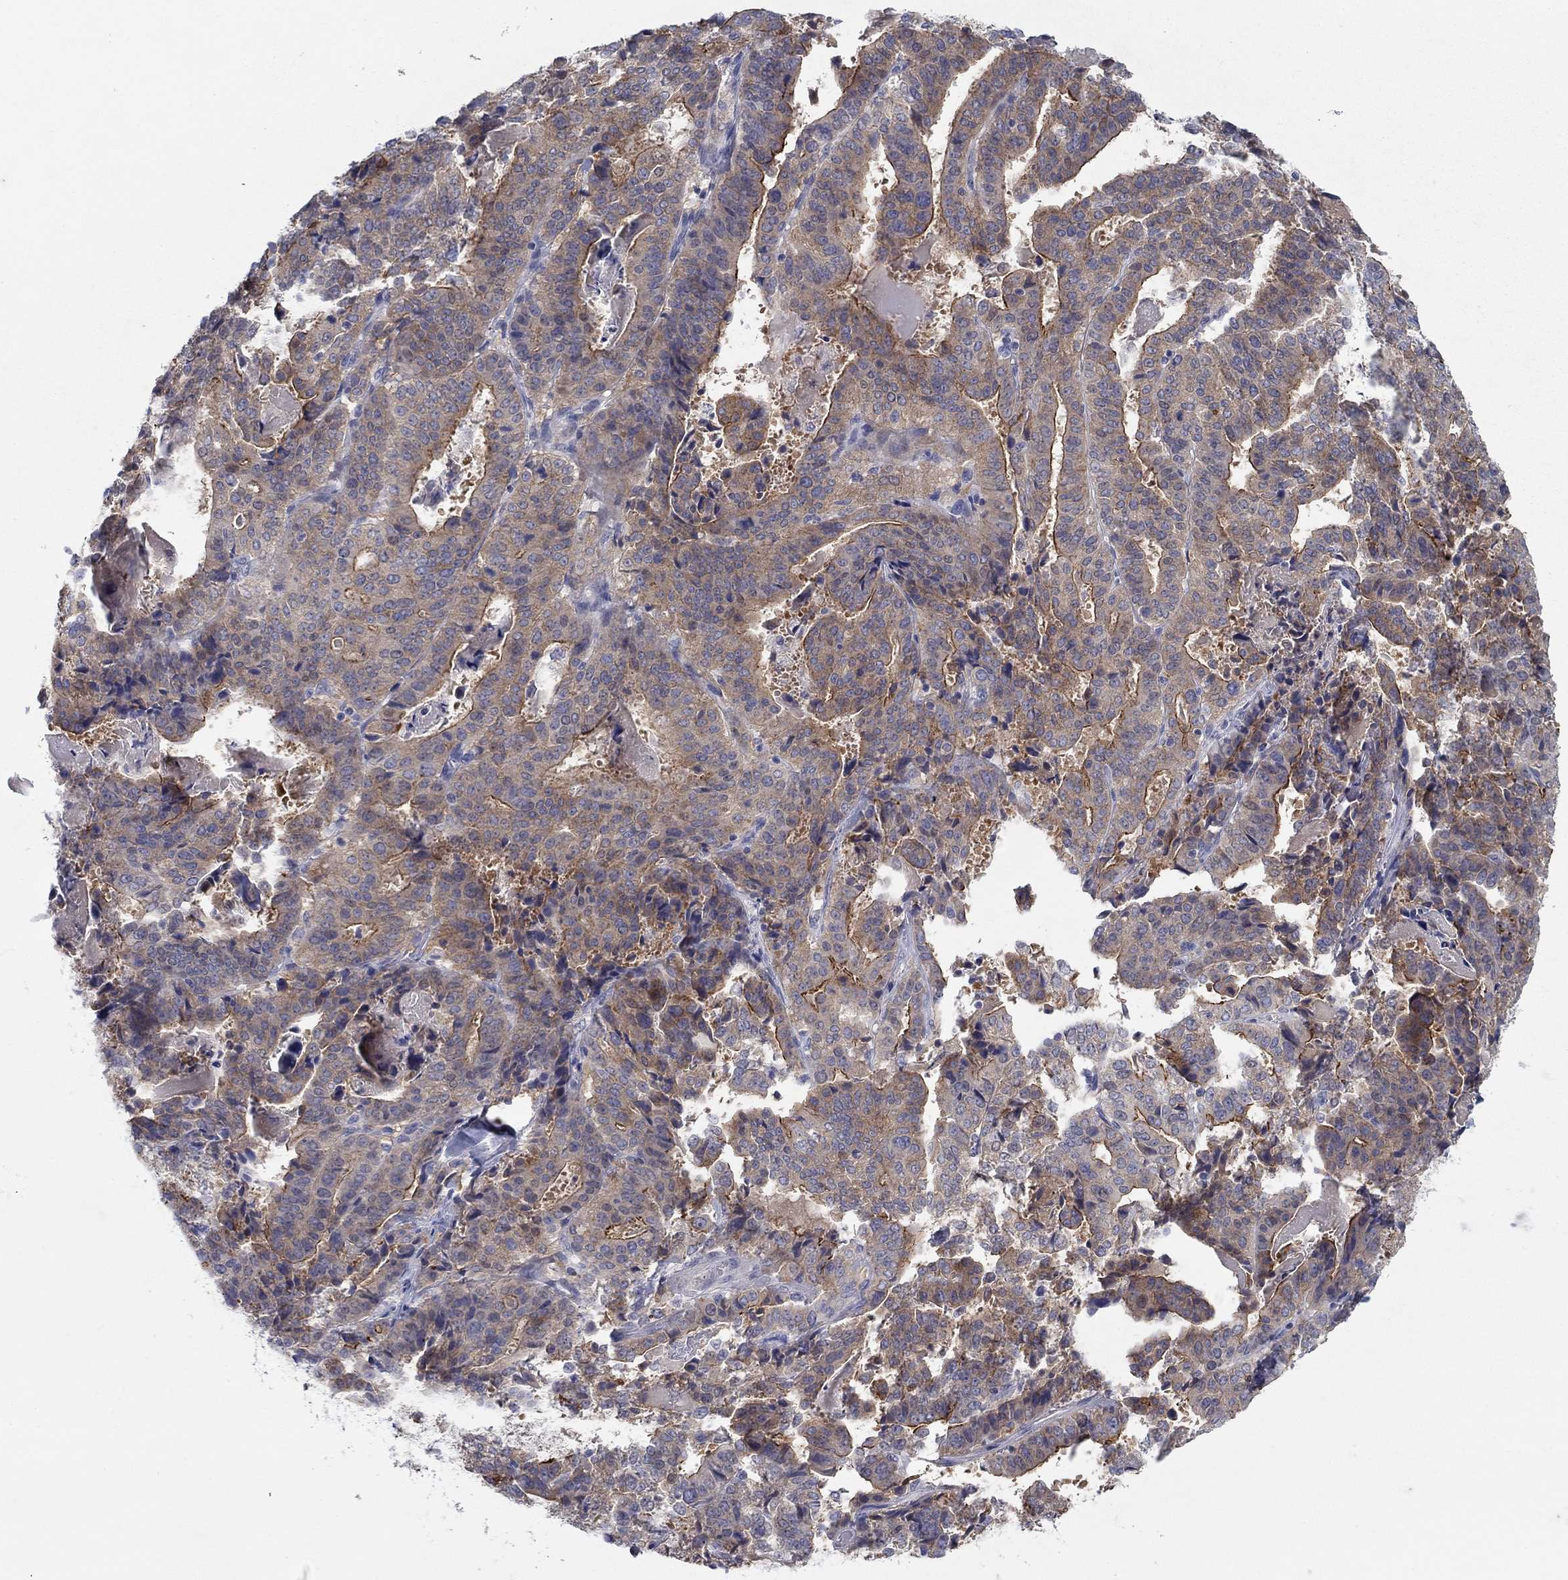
{"staining": {"intensity": "strong", "quantity": "25%-75%", "location": "cytoplasmic/membranous"}, "tissue": "stomach cancer", "cell_type": "Tumor cells", "image_type": "cancer", "snomed": [{"axis": "morphology", "description": "Adenocarcinoma, NOS"}, {"axis": "topography", "description": "Stomach"}], "caption": "Immunohistochemical staining of stomach cancer (adenocarcinoma) demonstrates high levels of strong cytoplasmic/membranous protein staining in approximately 25%-75% of tumor cells.", "gene": "PLS1", "patient": {"sex": "male", "age": 48}}